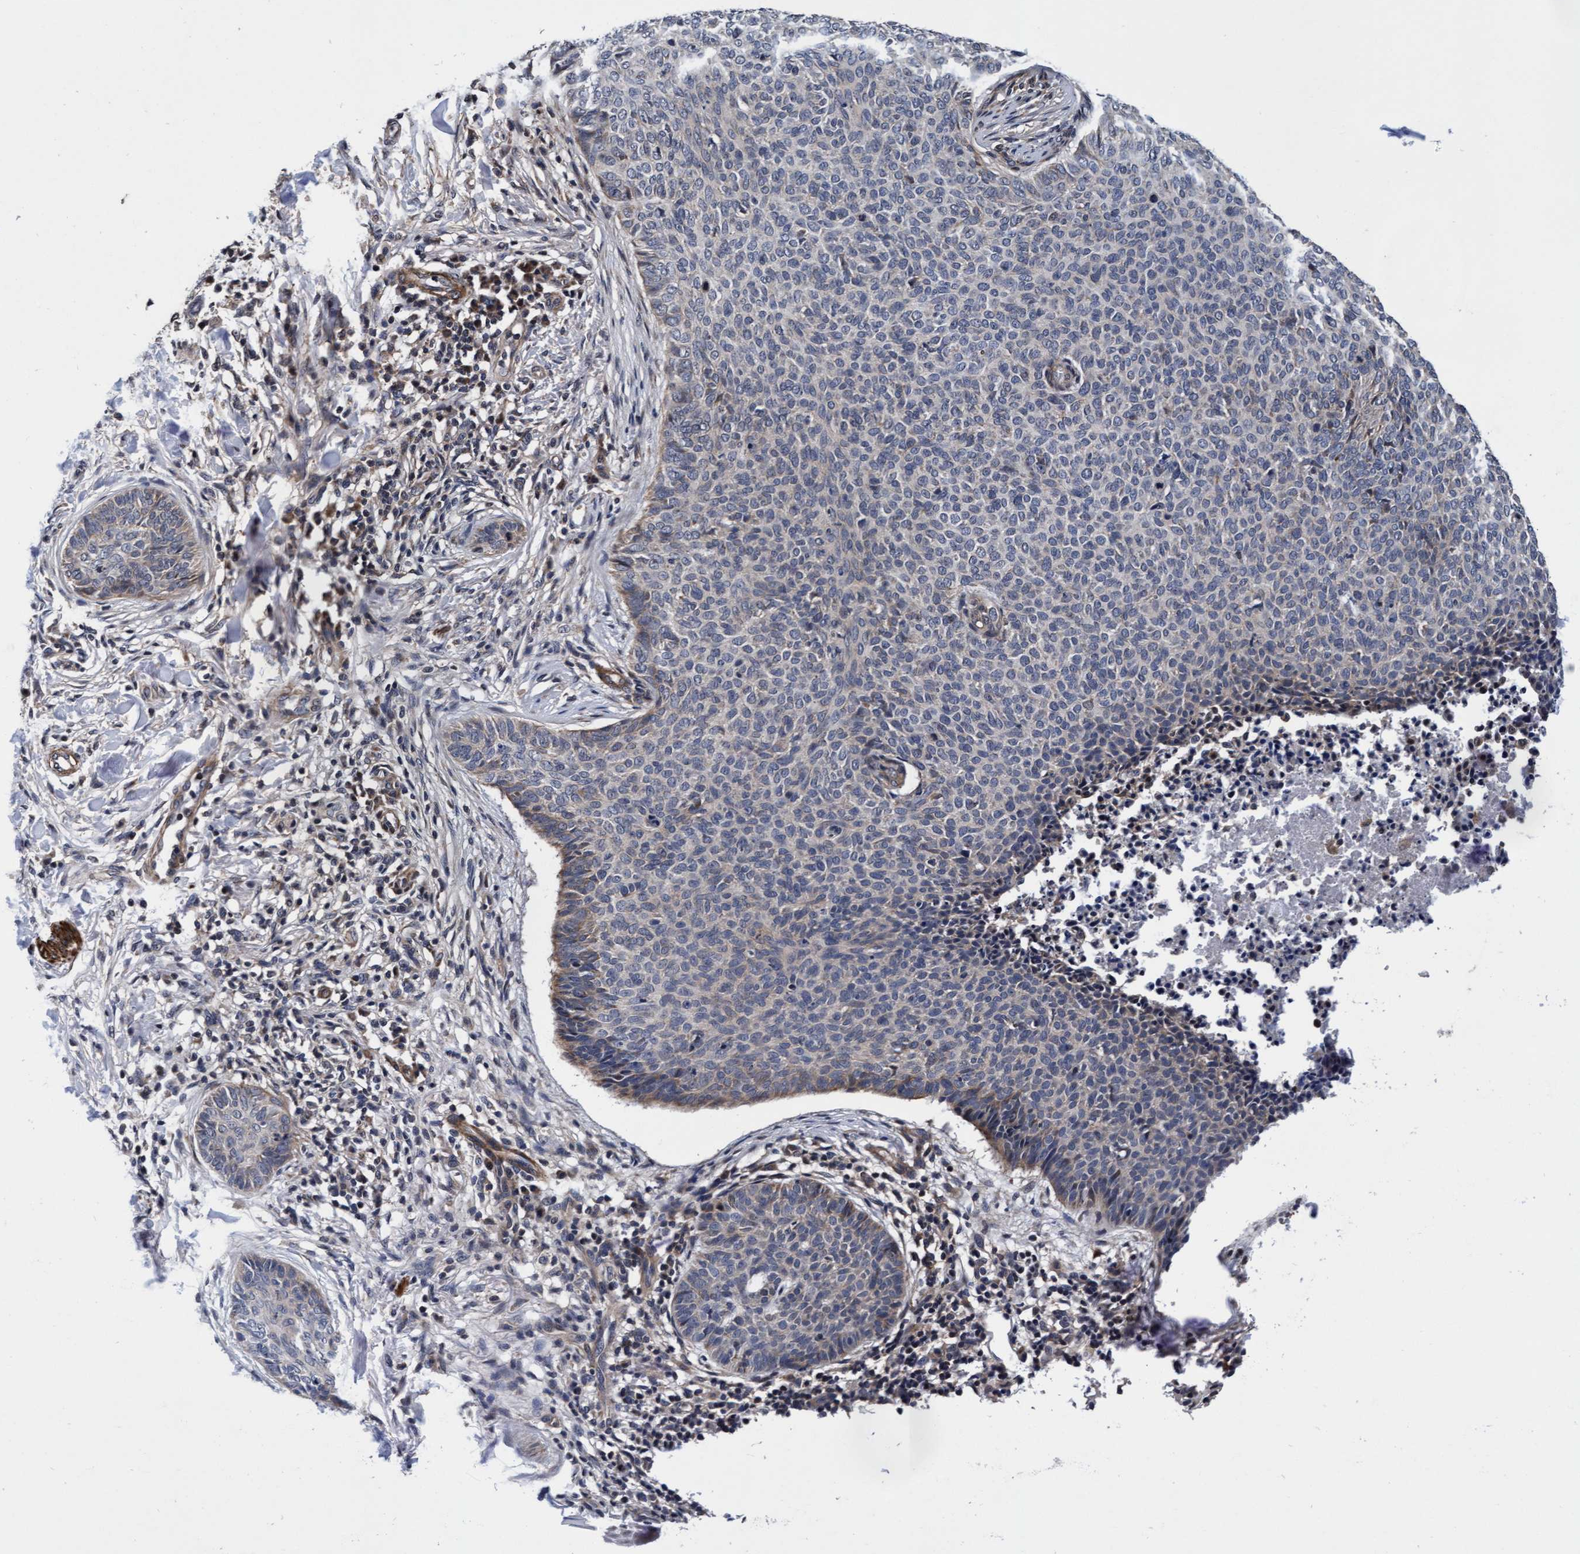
{"staining": {"intensity": "weak", "quantity": "<25%", "location": "cytoplasmic/membranous"}, "tissue": "skin cancer", "cell_type": "Tumor cells", "image_type": "cancer", "snomed": [{"axis": "morphology", "description": "Normal tissue, NOS"}, {"axis": "morphology", "description": "Basal cell carcinoma"}, {"axis": "topography", "description": "Skin"}], "caption": "Skin cancer stained for a protein using immunohistochemistry exhibits no staining tumor cells.", "gene": "EFCAB13", "patient": {"sex": "male", "age": 50}}